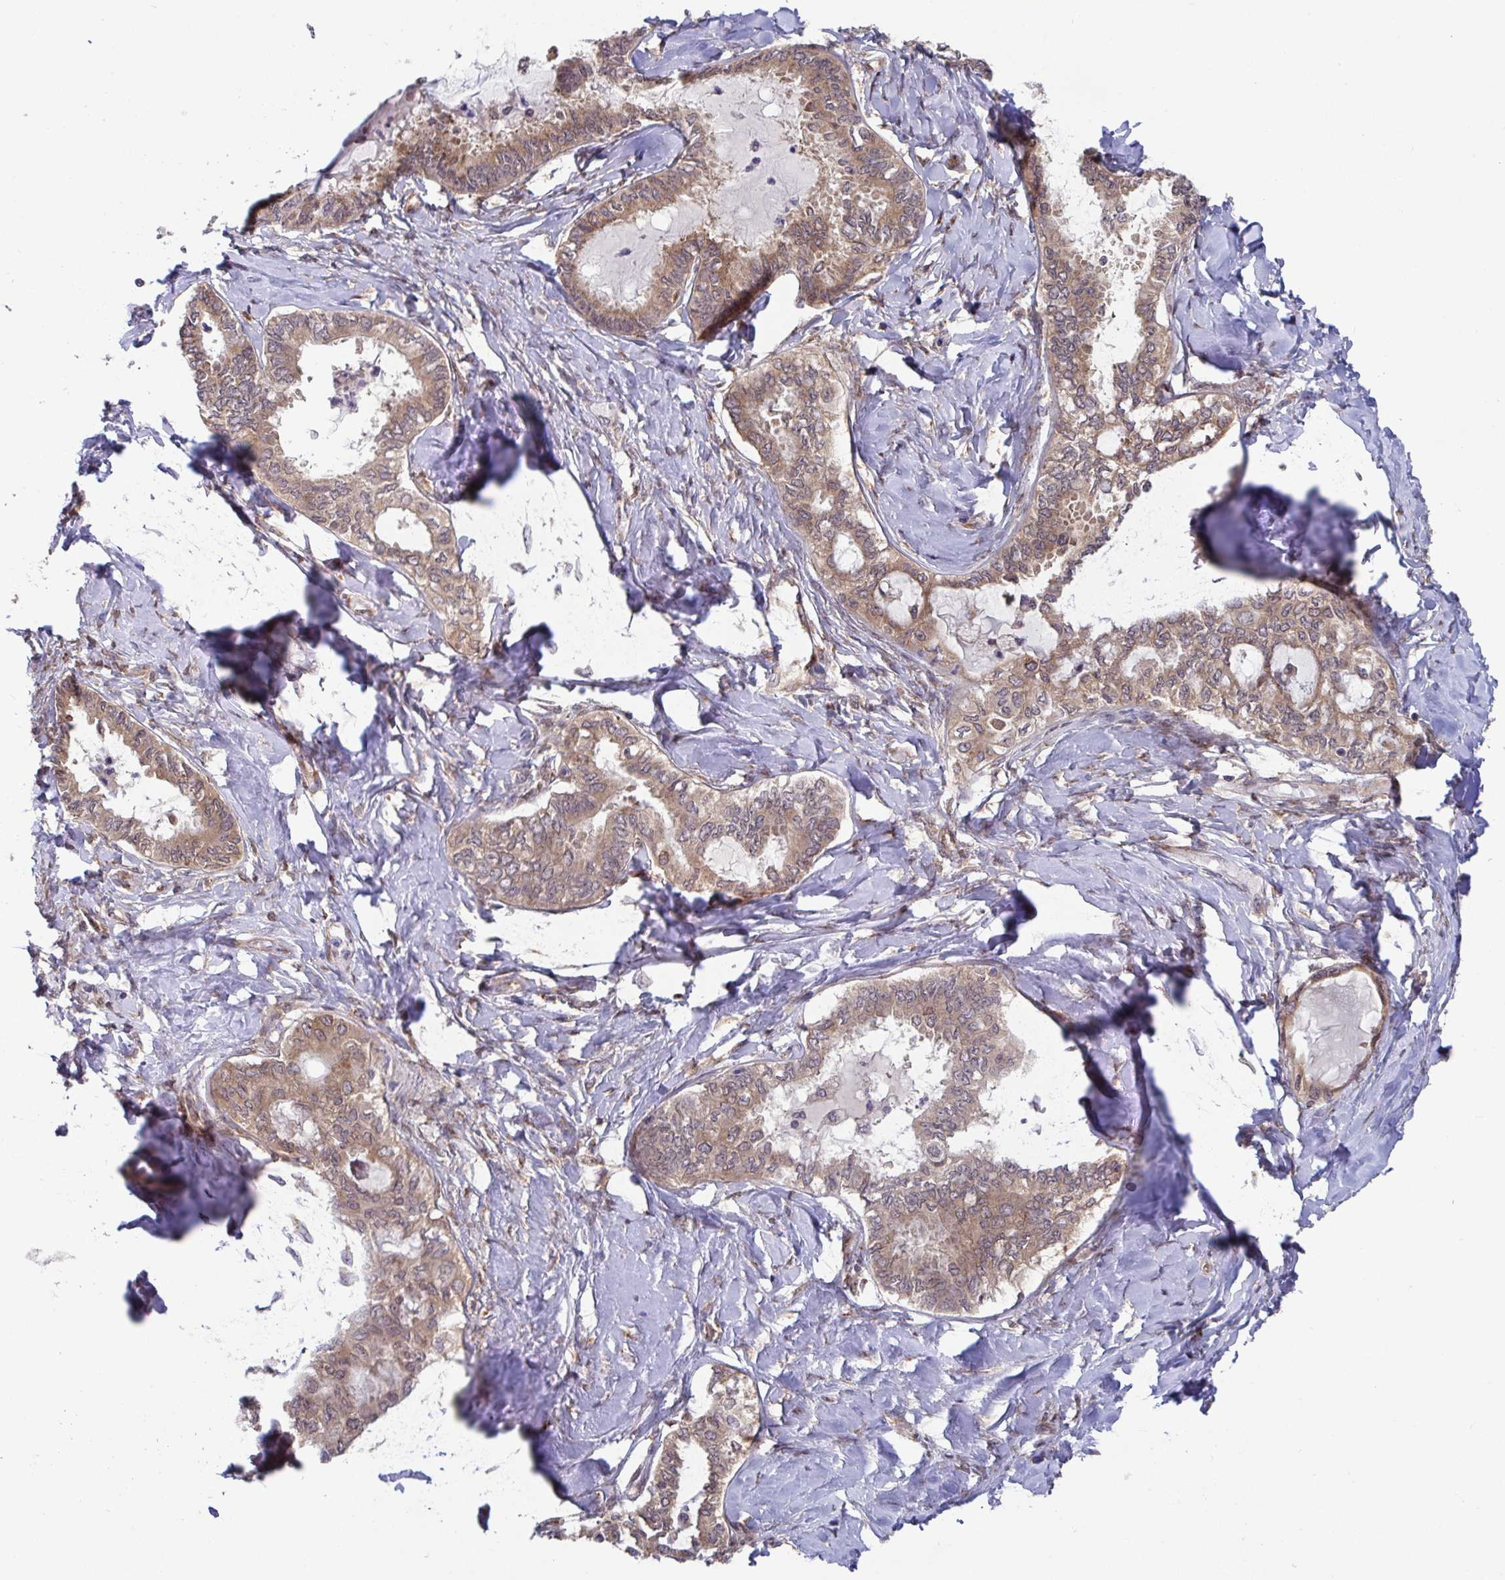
{"staining": {"intensity": "moderate", "quantity": "25%-75%", "location": "cytoplasmic/membranous"}, "tissue": "ovarian cancer", "cell_type": "Tumor cells", "image_type": "cancer", "snomed": [{"axis": "morphology", "description": "Carcinoma, endometroid"}, {"axis": "topography", "description": "Ovary"}], "caption": "A brown stain highlights moderate cytoplasmic/membranous positivity of a protein in ovarian endometroid carcinoma tumor cells.", "gene": "ATP5MJ", "patient": {"sex": "female", "age": 70}}